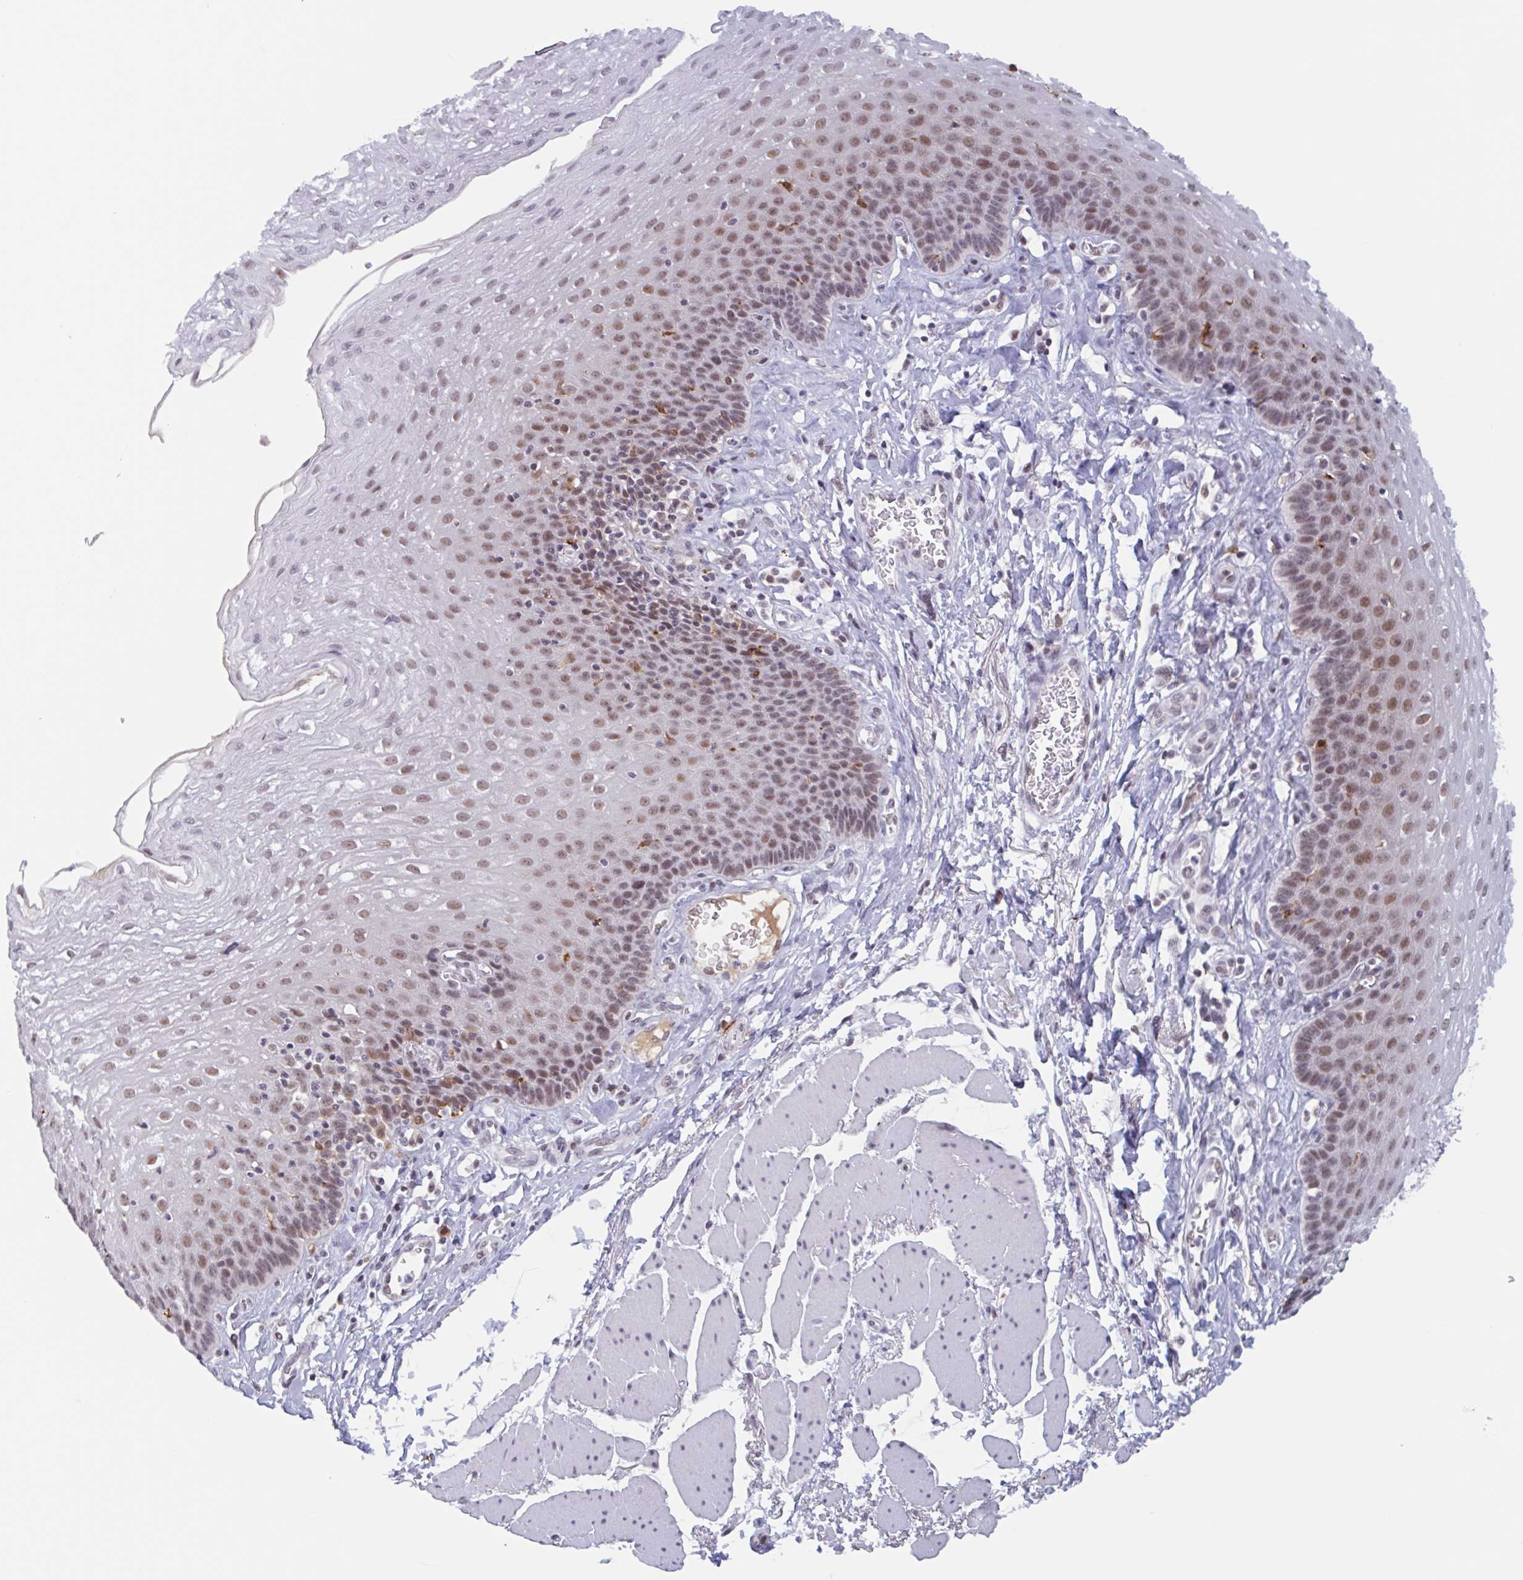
{"staining": {"intensity": "moderate", "quantity": ">75%", "location": "nuclear"}, "tissue": "esophagus", "cell_type": "Squamous epithelial cells", "image_type": "normal", "snomed": [{"axis": "morphology", "description": "Normal tissue, NOS"}, {"axis": "topography", "description": "Esophagus"}], "caption": "A micrograph of human esophagus stained for a protein reveals moderate nuclear brown staining in squamous epithelial cells. (DAB IHC, brown staining for protein, blue staining for nuclei).", "gene": "PLG", "patient": {"sex": "female", "age": 81}}